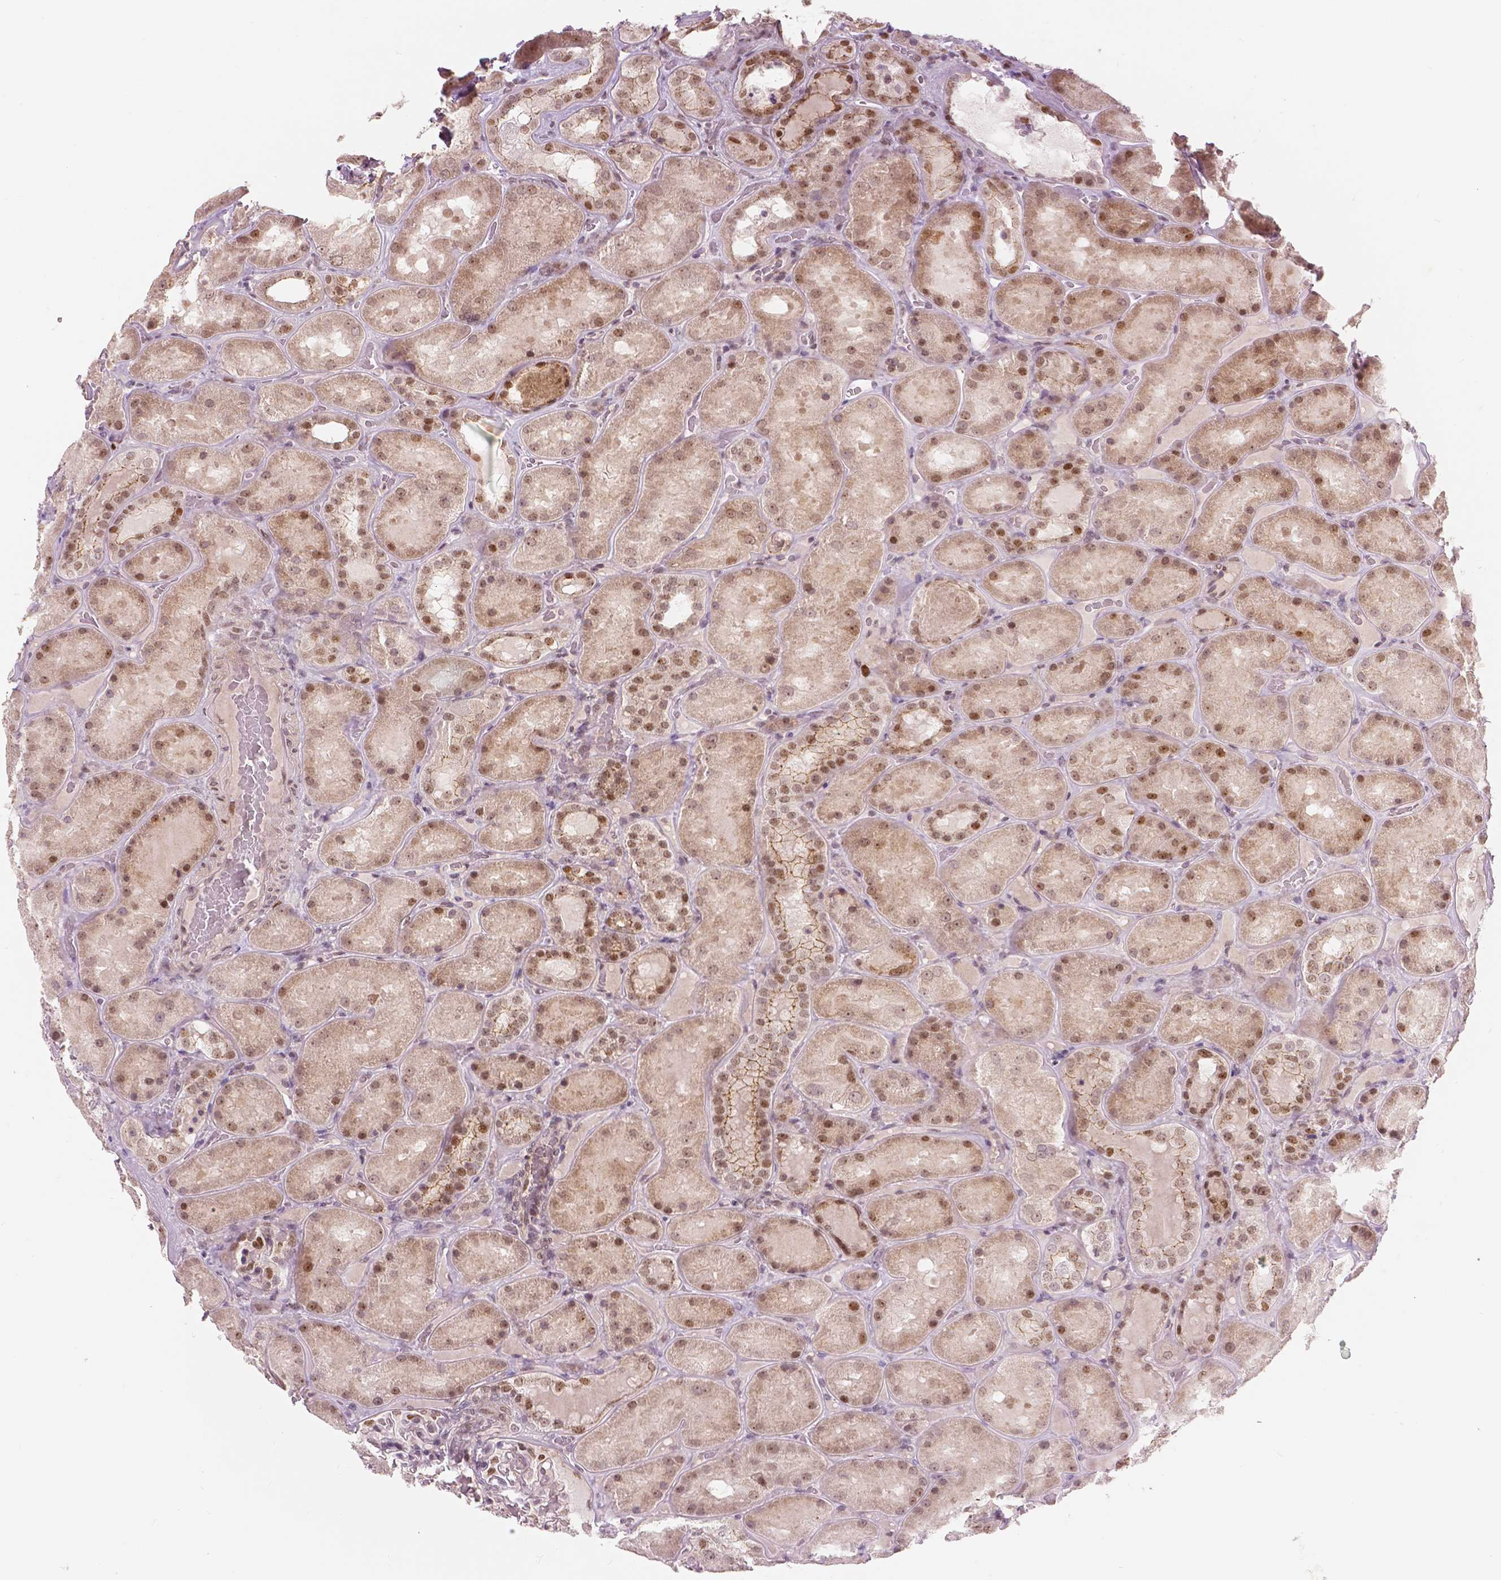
{"staining": {"intensity": "moderate", "quantity": "<25%", "location": "nuclear"}, "tissue": "kidney", "cell_type": "Cells in glomeruli", "image_type": "normal", "snomed": [{"axis": "morphology", "description": "Normal tissue, NOS"}, {"axis": "topography", "description": "Kidney"}], "caption": "Cells in glomeruli show low levels of moderate nuclear positivity in approximately <25% of cells in benign kidney. (brown staining indicates protein expression, while blue staining denotes nuclei).", "gene": "NSD2", "patient": {"sex": "male", "age": 73}}